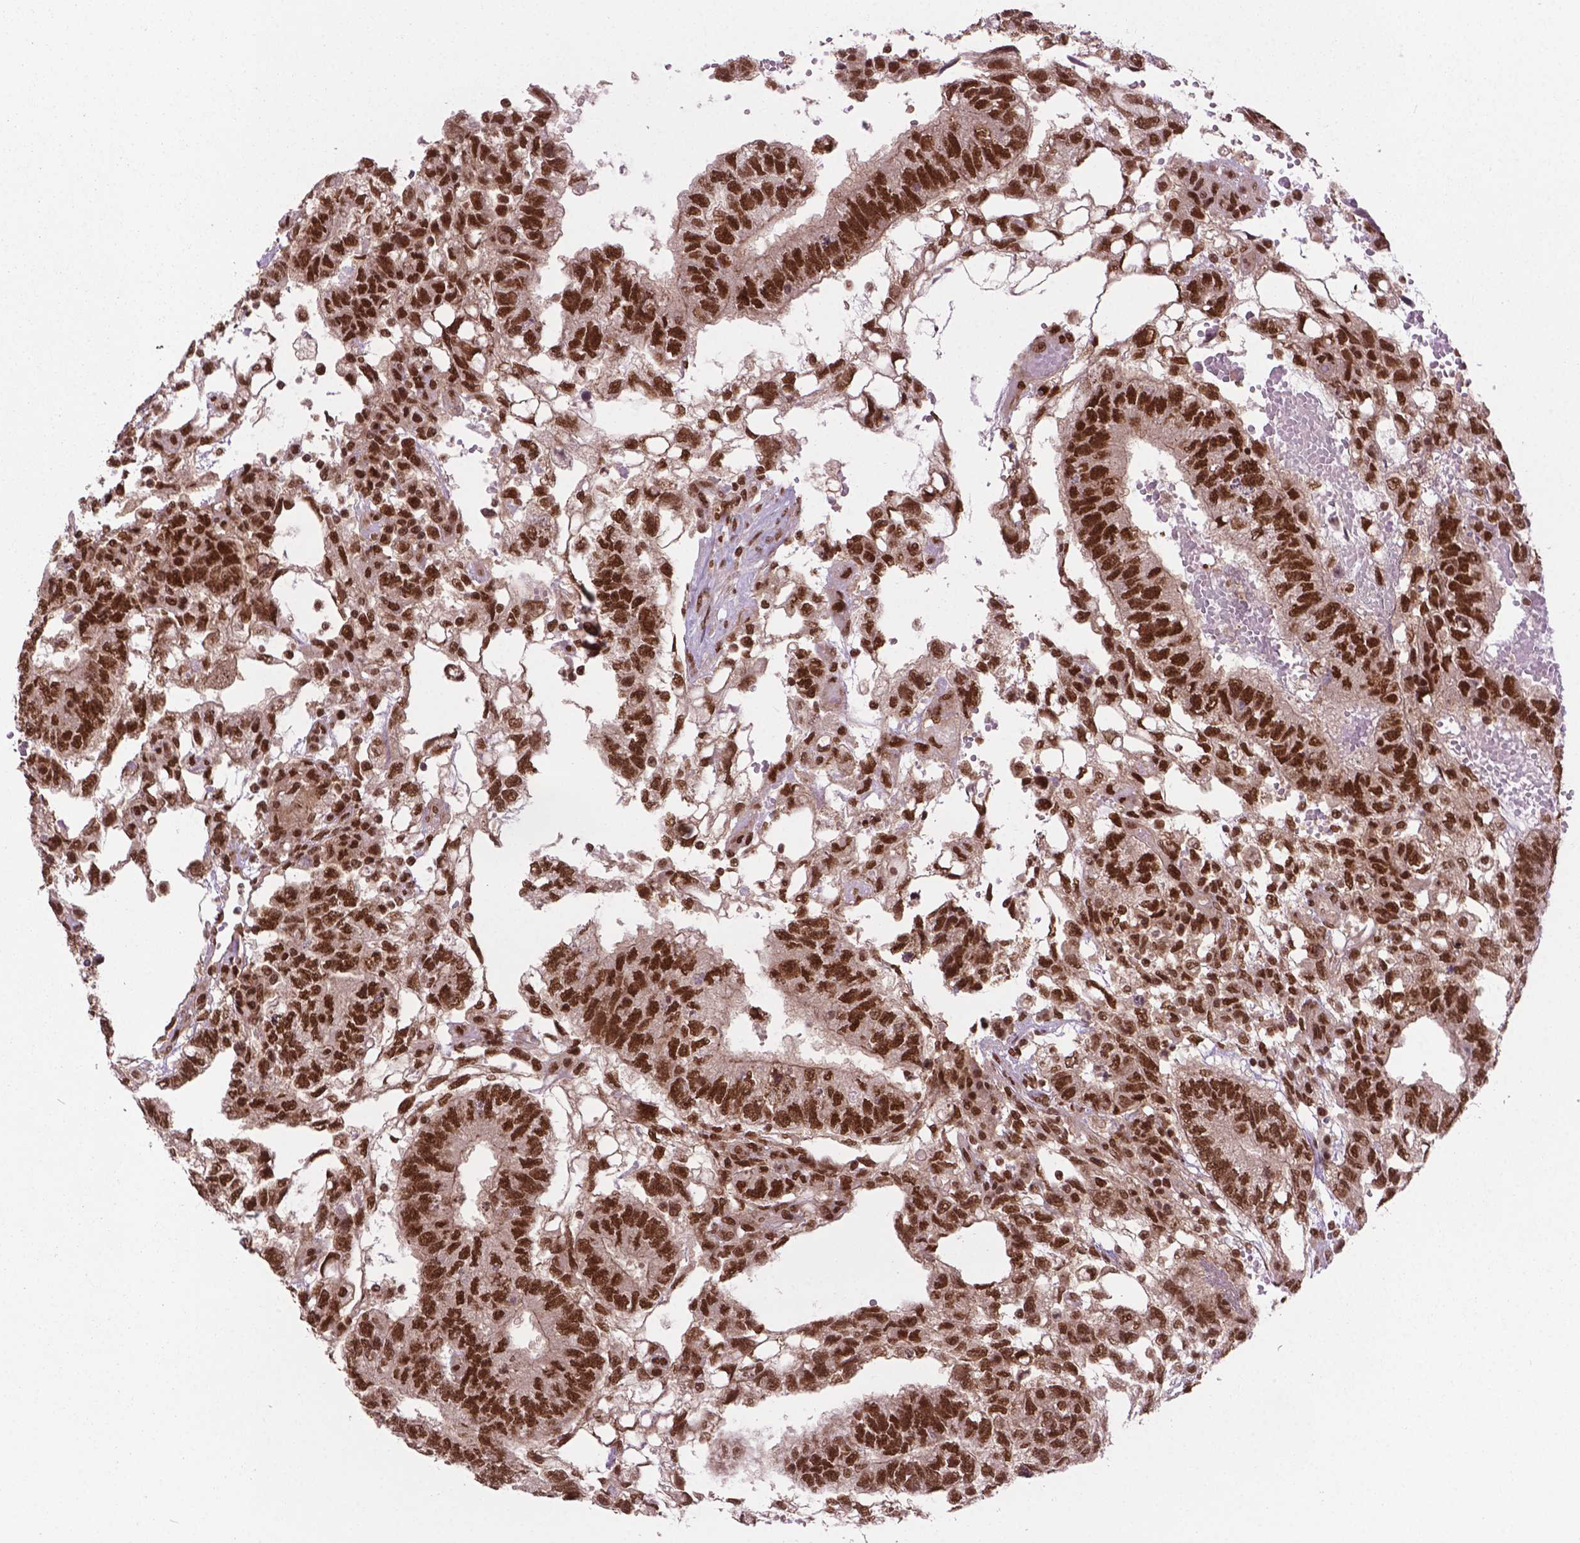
{"staining": {"intensity": "strong", "quantity": ">75%", "location": "nuclear"}, "tissue": "testis cancer", "cell_type": "Tumor cells", "image_type": "cancer", "snomed": [{"axis": "morphology", "description": "Carcinoma, Embryonal, NOS"}, {"axis": "topography", "description": "Testis"}], "caption": "Strong nuclear positivity is seen in approximately >75% of tumor cells in embryonal carcinoma (testis).", "gene": "SIRT6", "patient": {"sex": "male", "age": 32}}